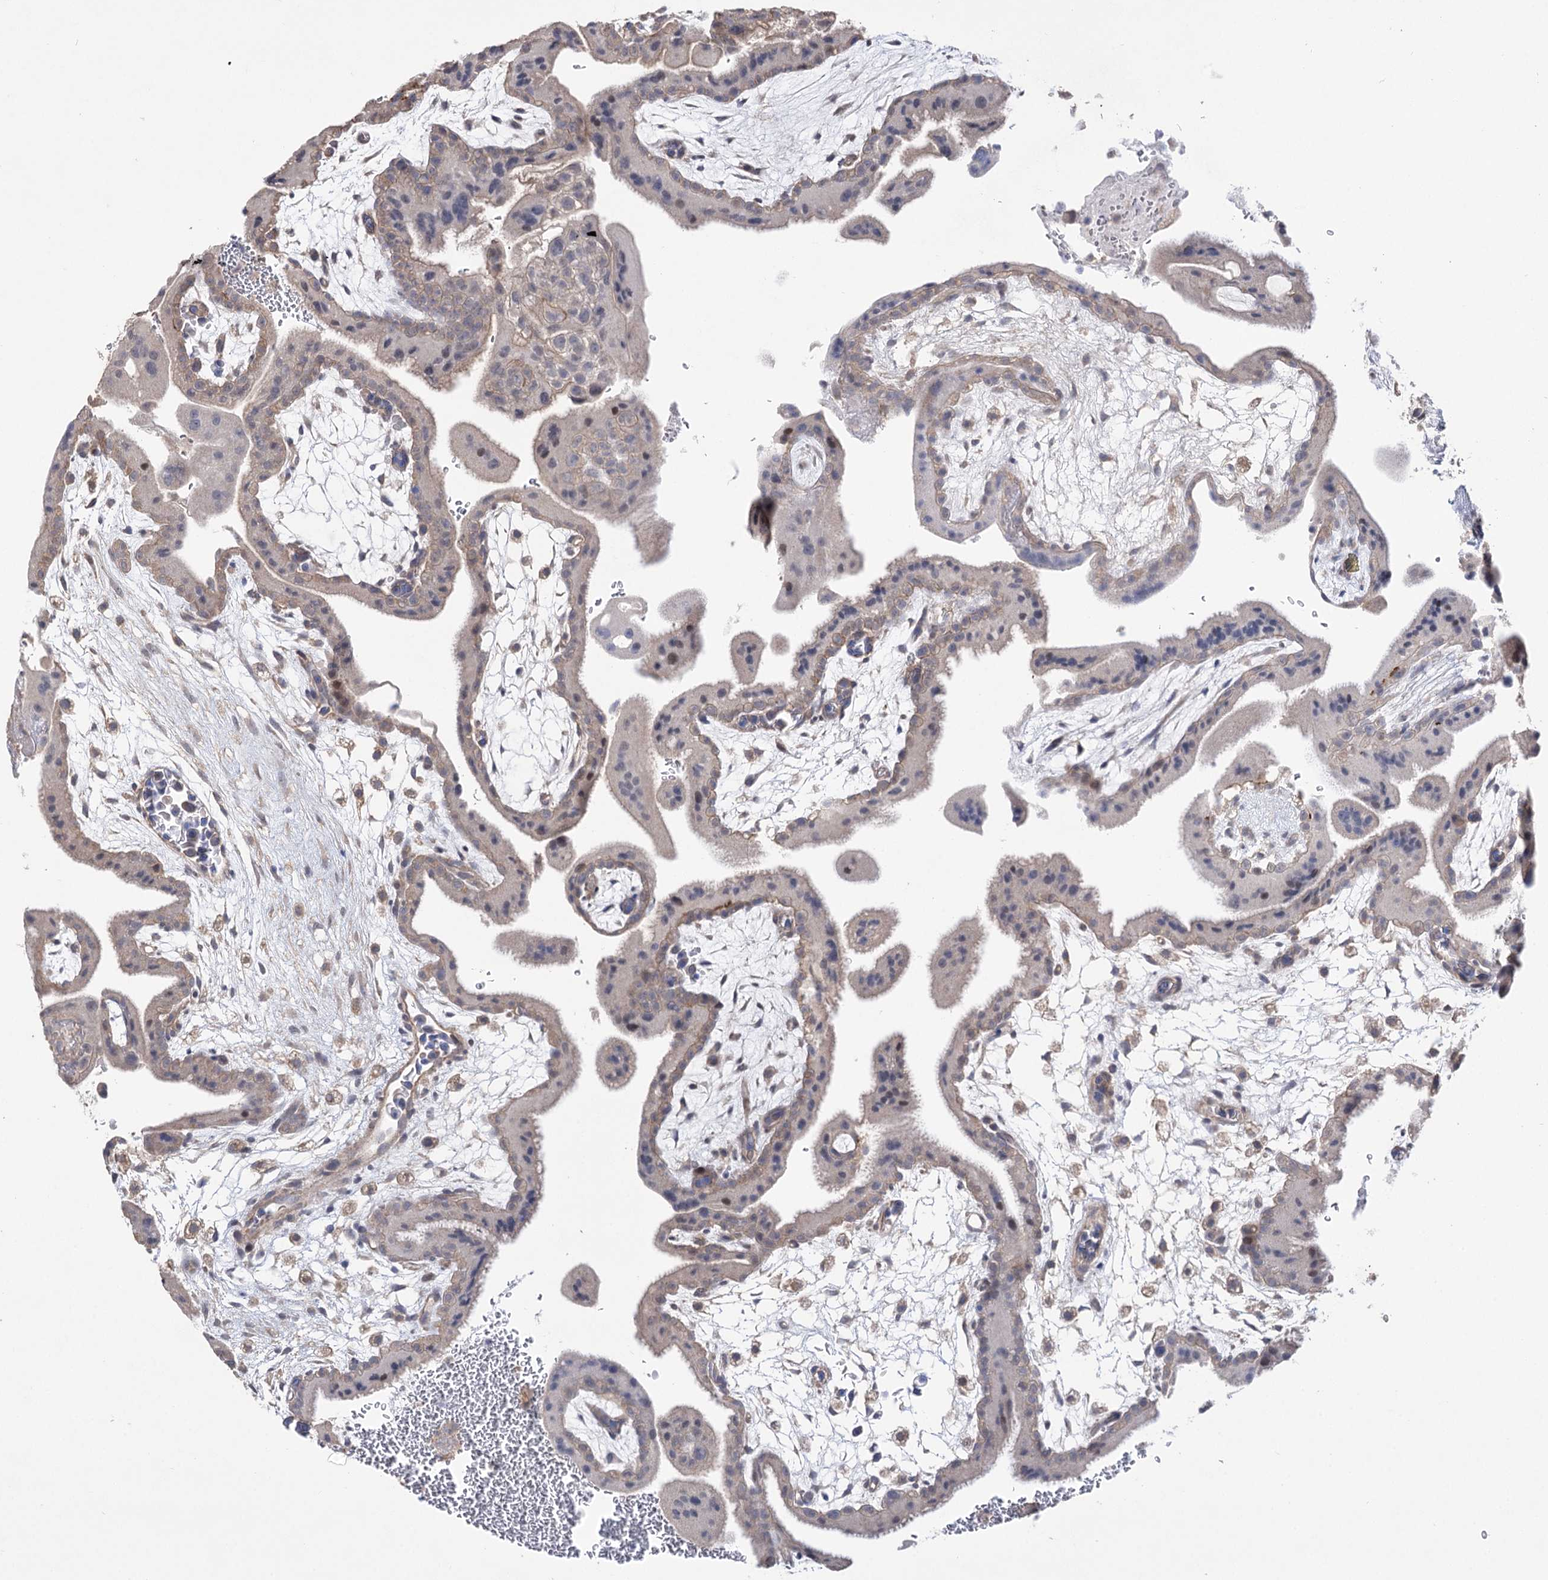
{"staining": {"intensity": "negative", "quantity": "none", "location": "none"}, "tissue": "placenta", "cell_type": "Decidual cells", "image_type": "normal", "snomed": [{"axis": "morphology", "description": "Normal tissue, NOS"}, {"axis": "topography", "description": "Placenta"}], "caption": "High power microscopy micrograph of an IHC image of unremarkable placenta, revealing no significant staining in decidual cells.", "gene": "AURKC", "patient": {"sex": "female", "age": 35}}